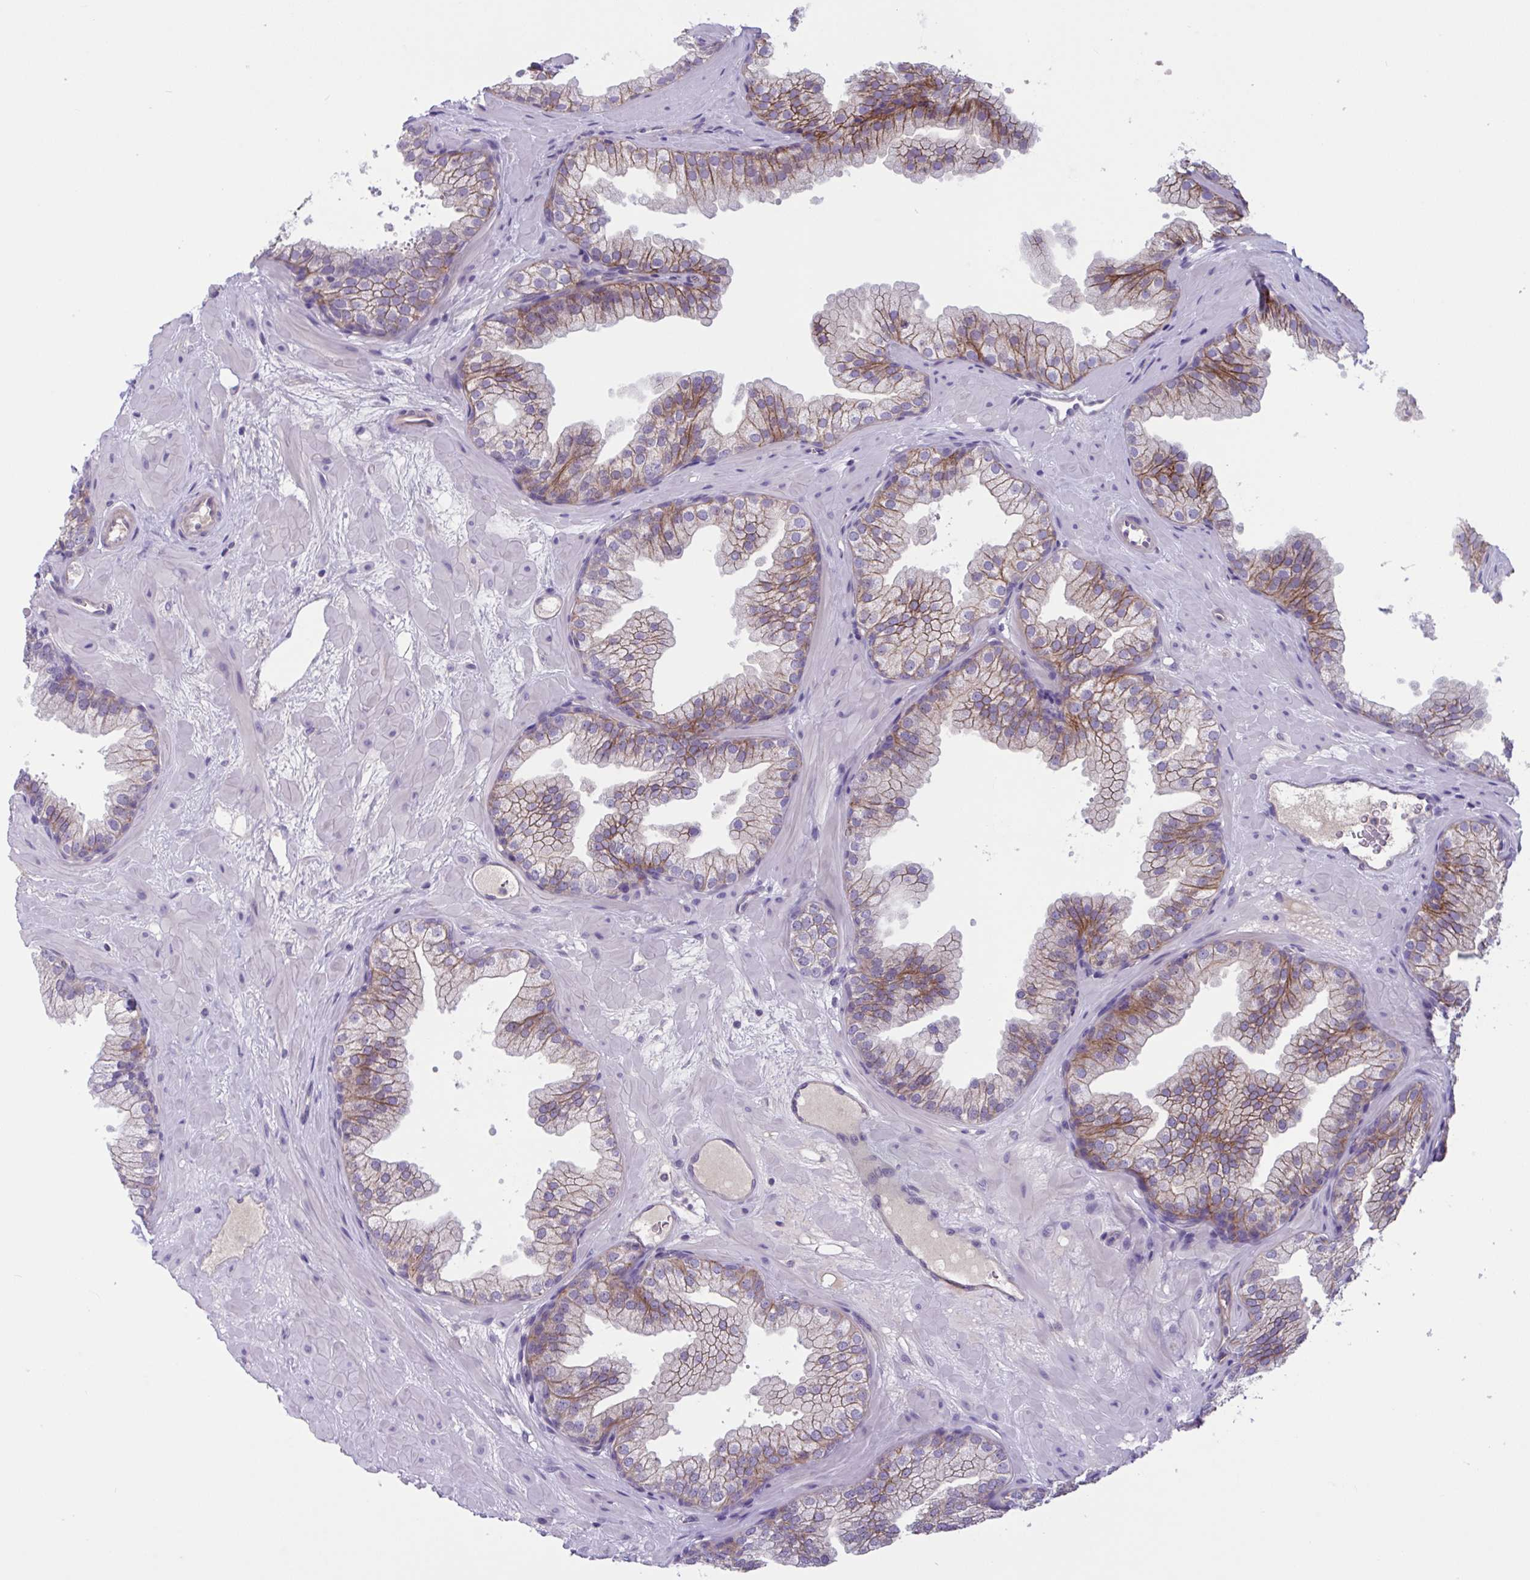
{"staining": {"intensity": "moderate", "quantity": "25%-75%", "location": "cytoplasmic/membranous"}, "tissue": "prostate", "cell_type": "Glandular cells", "image_type": "normal", "snomed": [{"axis": "morphology", "description": "Normal tissue, NOS"}, {"axis": "topography", "description": "Prostate"}], "caption": "An image of human prostate stained for a protein displays moderate cytoplasmic/membranous brown staining in glandular cells. (DAB (3,3'-diaminobenzidine) IHC, brown staining for protein, blue staining for nuclei).", "gene": "TTC7B", "patient": {"sex": "male", "age": 37}}